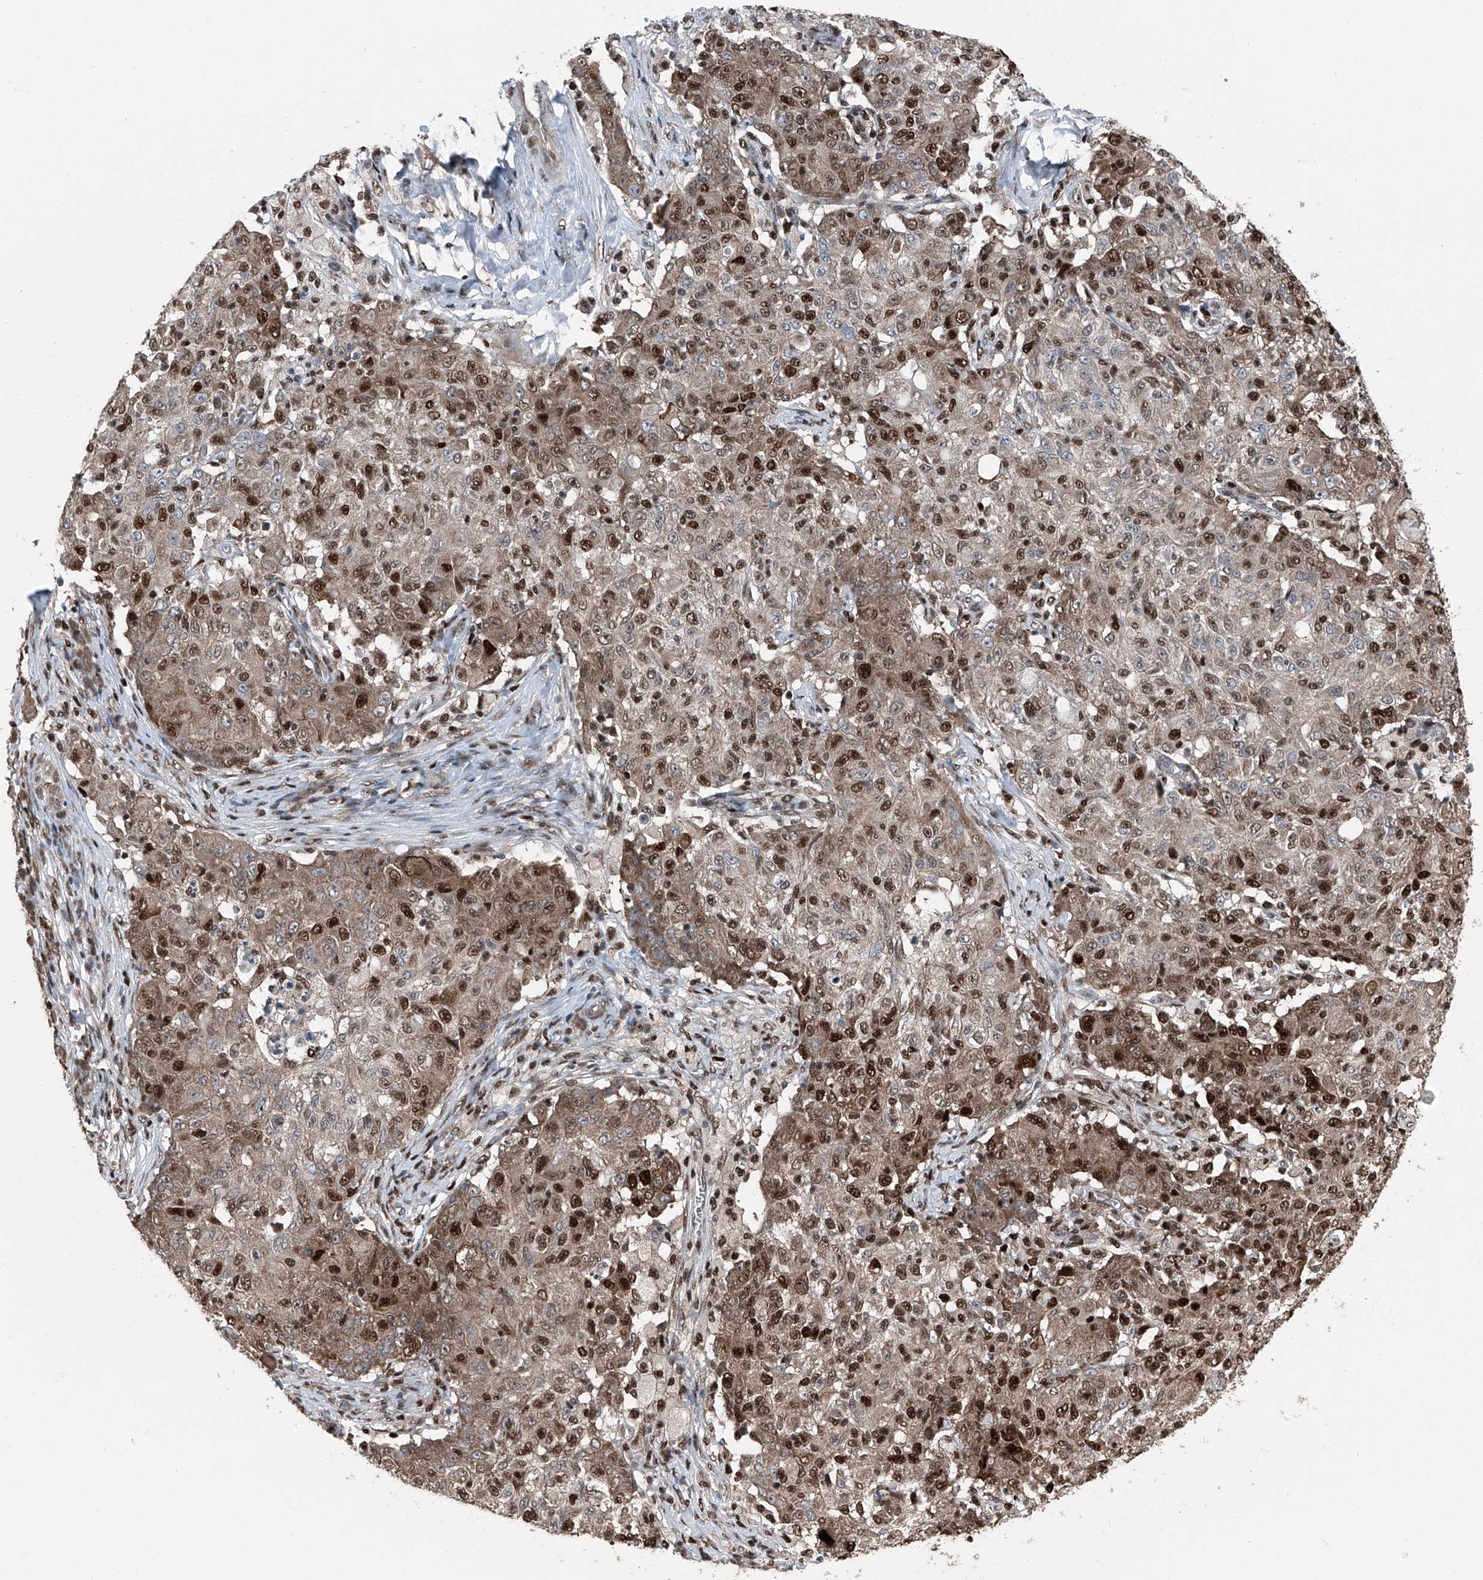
{"staining": {"intensity": "moderate", "quantity": ">75%", "location": "cytoplasmic/membranous,nuclear"}, "tissue": "ovarian cancer", "cell_type": "Tumor cells", "image_type": "cancer", "snomed": [{"axis": "morphology", "description": "Carcinoma, endometroid"}, {"axis": "topography", "description": "Ovary"}], "caption": "Moderate cytoplasmic/membranous and nuclear expression is seen in about >75% of tumor cells in ovarian cancer.", "gene": "FKBP5", "patient": {"sex": "female", "age": 42}}